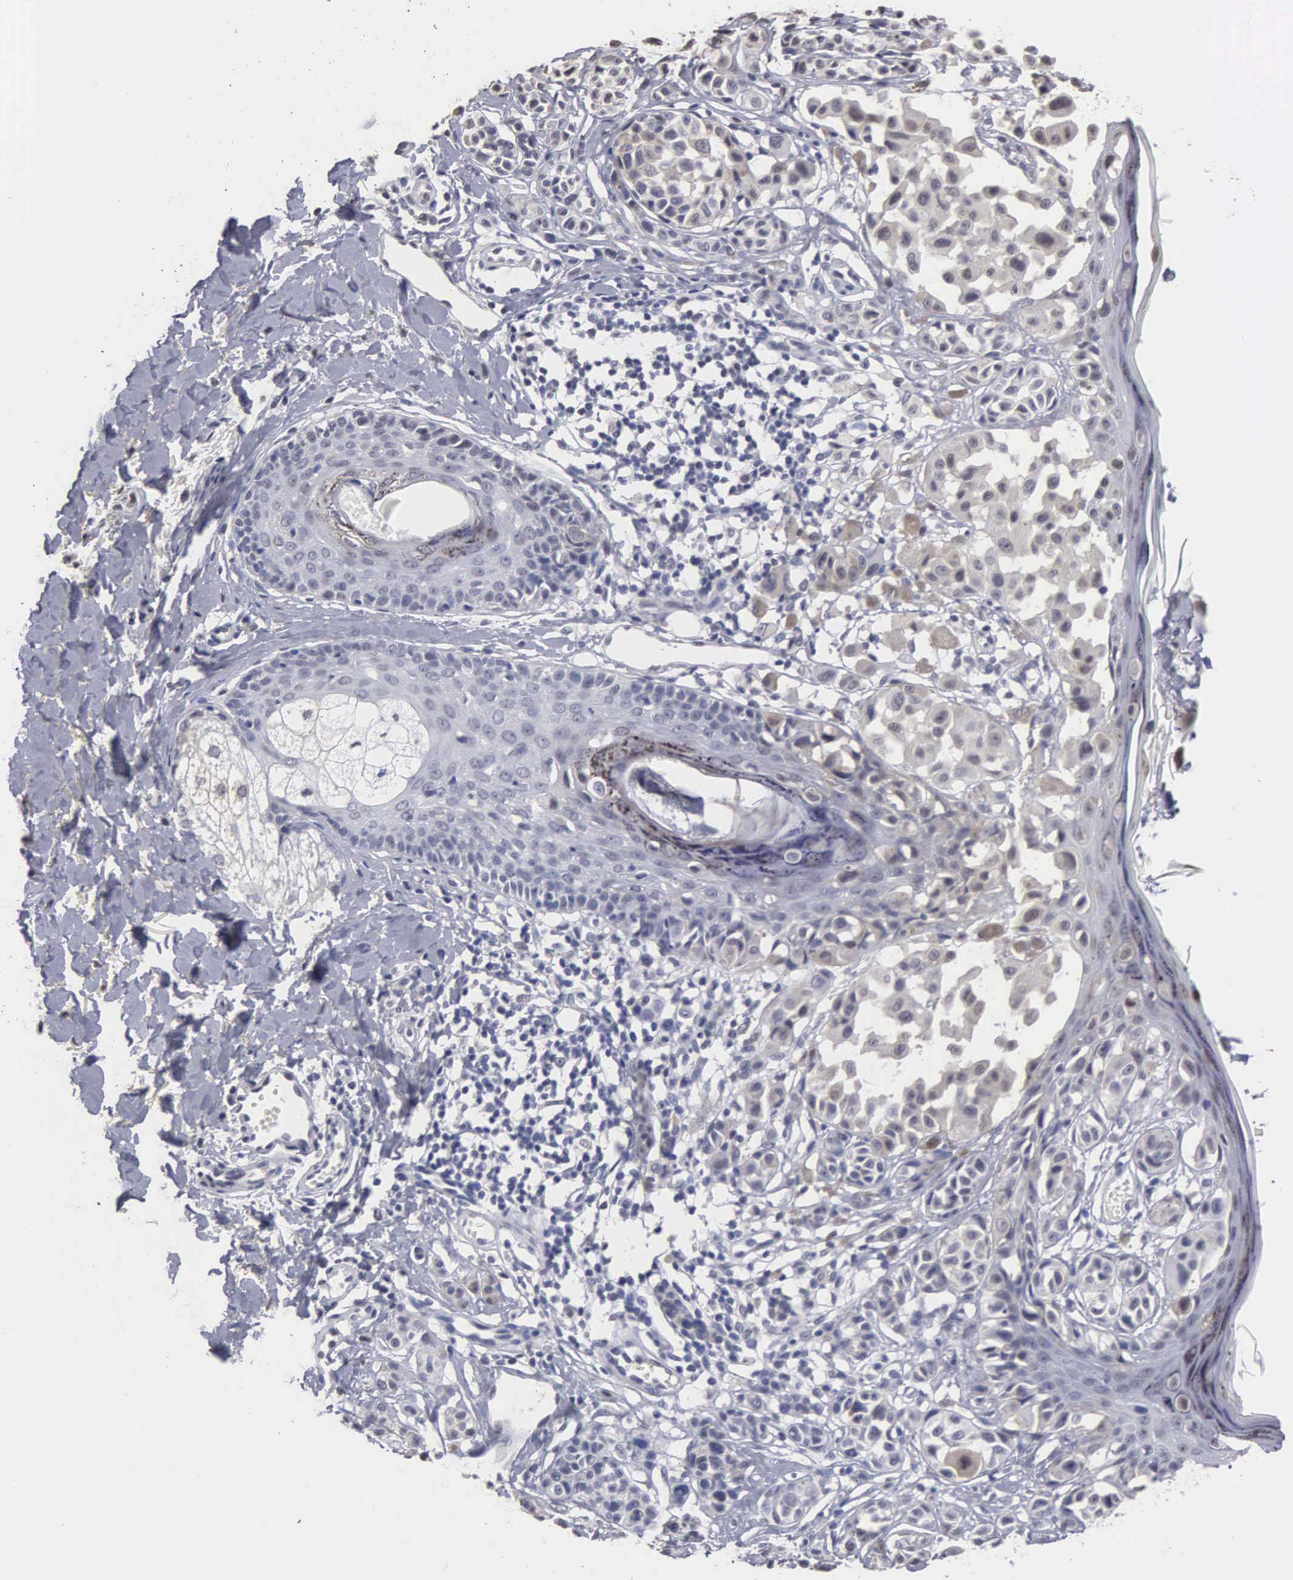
{"staining": {"intensity": "negative", "quantity": "none", "location": "none"}, "tissue": "melanoma", "cell_type": "Tumor cells", "image_type": "cancer", "snomed": [{"axis": "morphology", "description": "Malignant melanoma, NOS"}, {"axis": "topography", "description": "Skin"}], "caption": "Immunohistochemistry (IHC) photomicrograph of human malignant melanoma stained for a protein (brown), which demonstrates no staining in tumor cells.", "gene": "UPB1", "patient": {"sex": "male", "age": 40}}